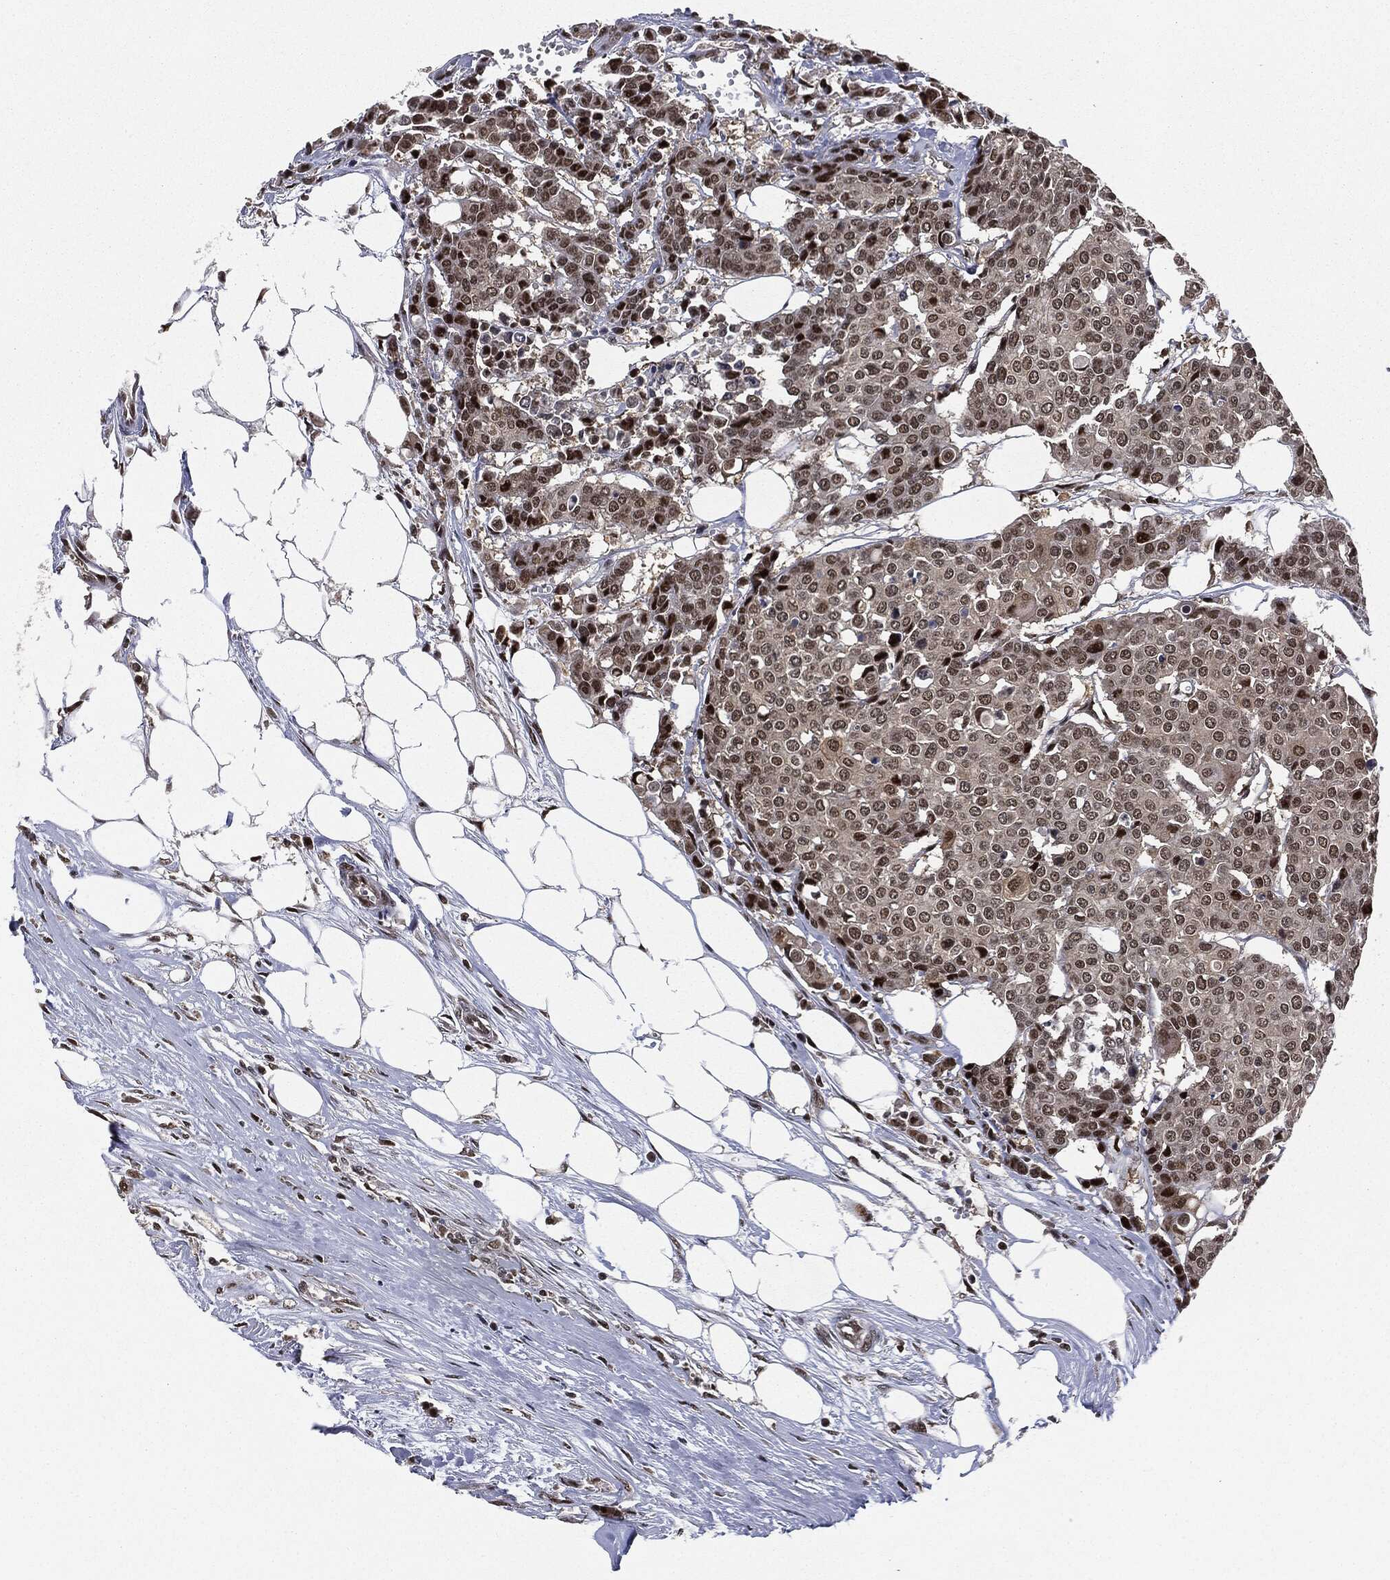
{"staining": {"intensity": "strong", "quantity": "<25%", "location": "nuclear"}, "tissue": "carcinoid", "cell_type": "Tumor cells", "image_type": "cancer", "snomed": [{"axis": "morphology", "description": "Carcinoid, malignant, NOS"}, {"axis": "topography", "description": "Colon"}], "caption": "Carcinoid was stained to show a protein in brown. There is medium levels of strong nuclear staining in about <25% of tumor cells.", "gene": "TBC1D22A", "patient": {"sex": "male", "age": 81}}